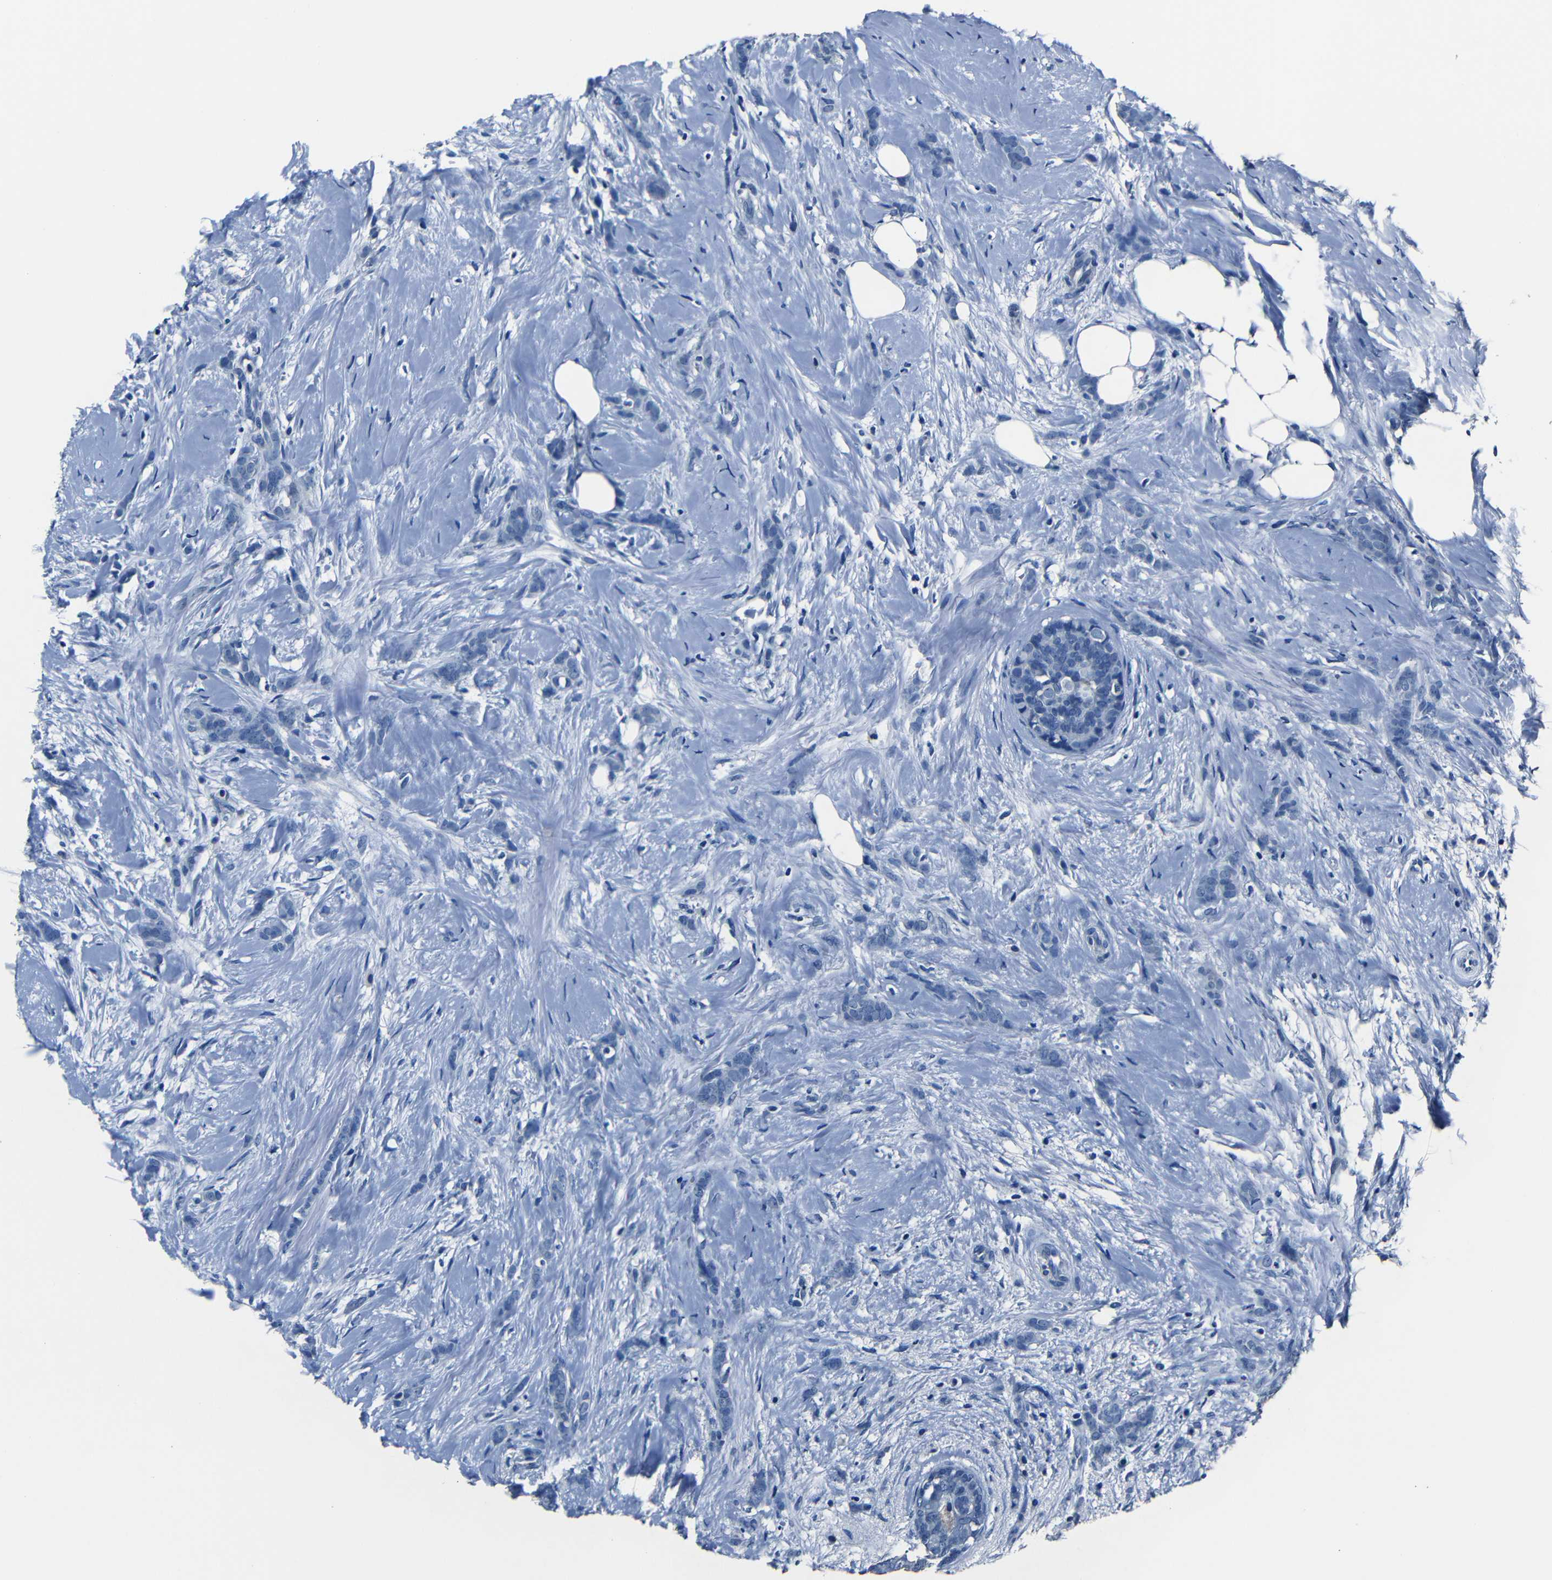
{"staining": {"intensity": "negative", "quantity": "none", "location": "none"}, "tissue": "breast cancer", "cell_type": "Tumor cells", "image_type": "cancer", "snomed": [{"axis": "morphology", "description": "Lobular carcinoma, in situ"}, {"axis": "morphology", "description": "Lobular carcinoma"}, {"axis": "topography", "description": "Breast"}], "caption": "Immunohistochemical staining of breast lobular carcinoma shows no significant expression in tumor cells.", "gene": "NCMAP", "patient": {"sex": "female", "age": 41}}